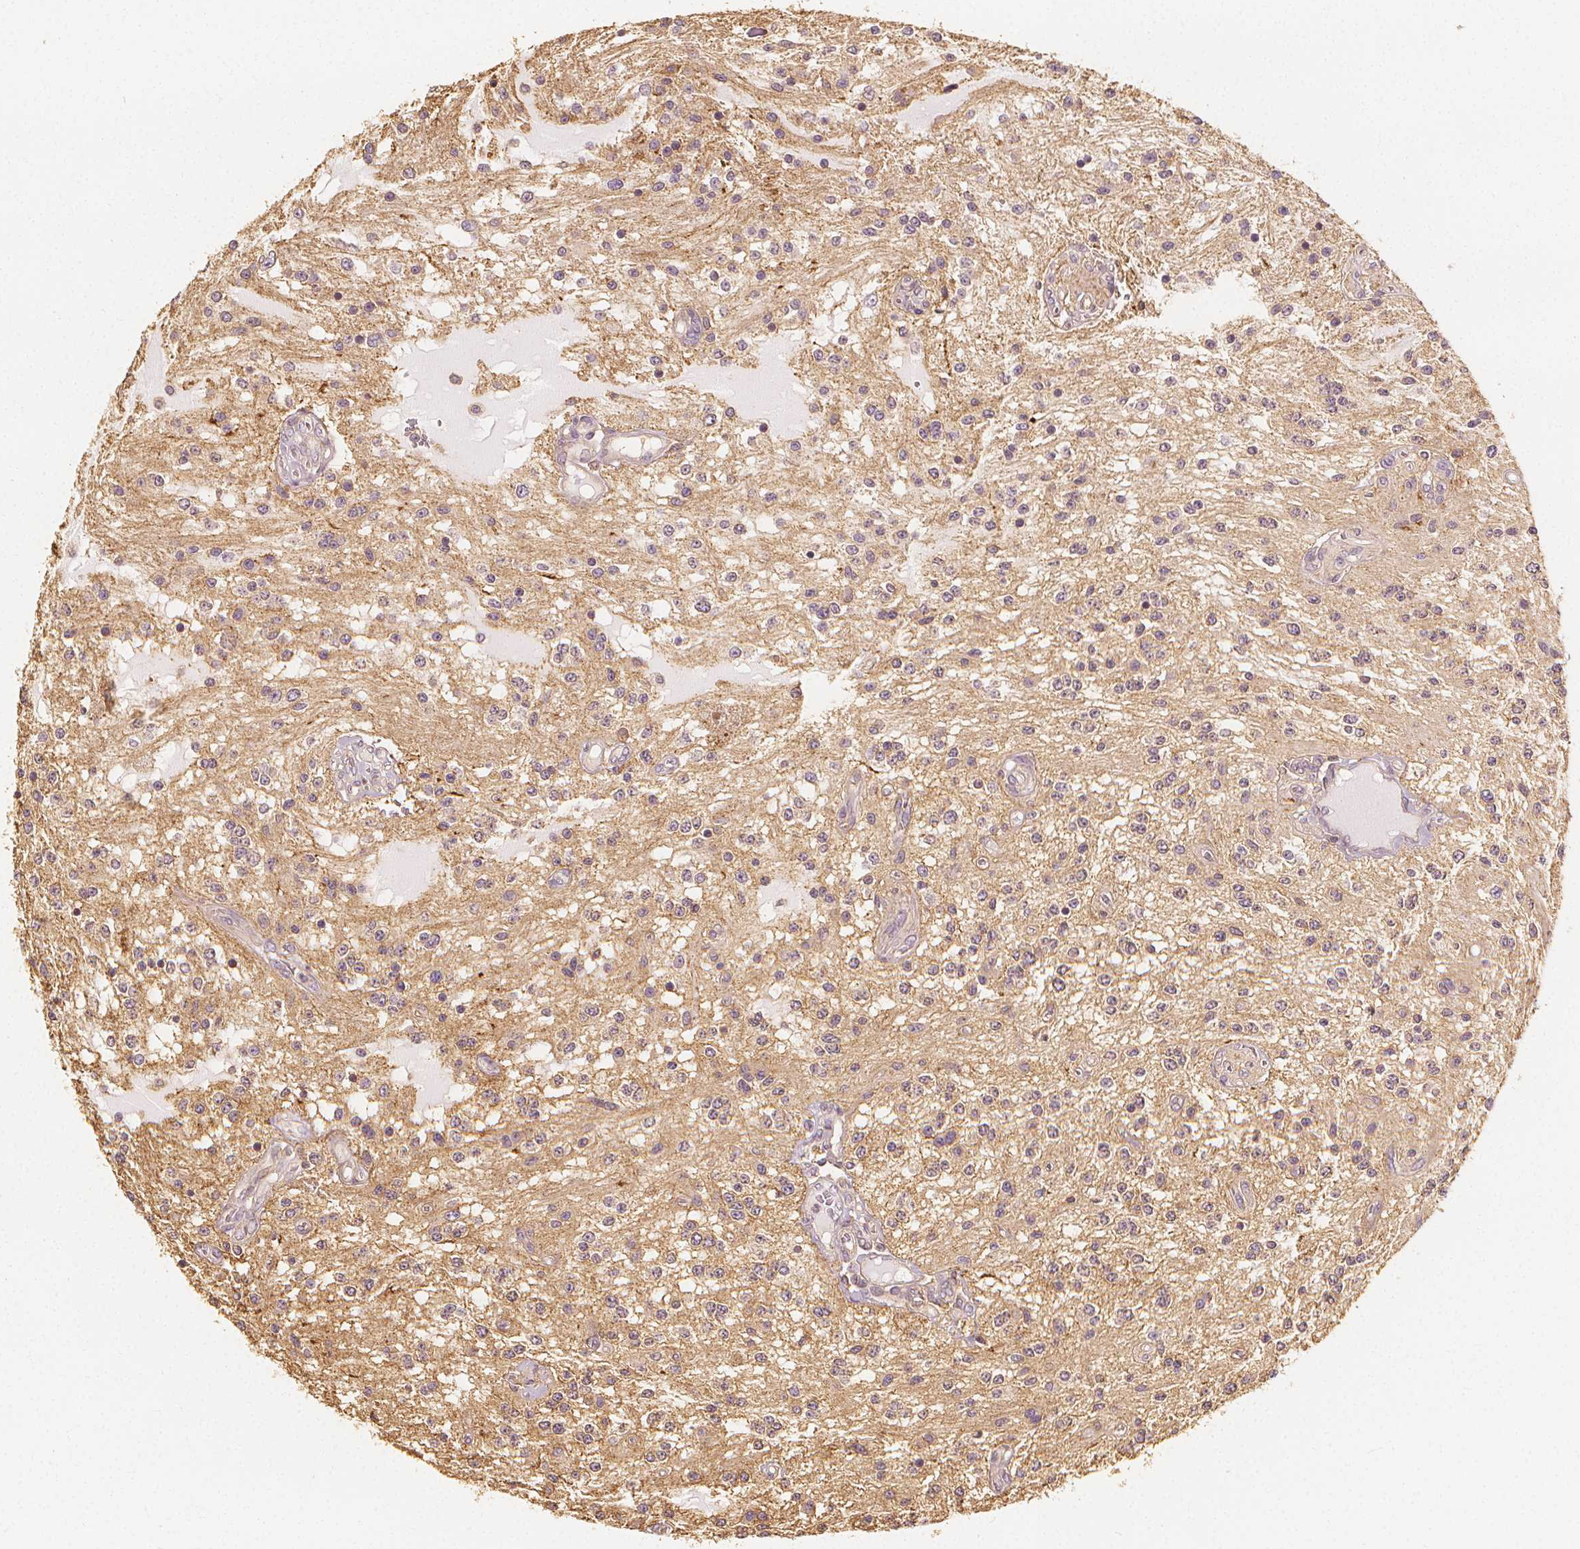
{"staining": {"intensity": "weak", "quantity": "25%-75%", "location": "cytoplasmic/membranous"}, "tissue": "glioma", "cell_type": "Tumor cells", "image_type": "cancer", "snomed": [{"axis": "morphology", "description": "Glioma, malignant, Low grade"}, {"axis": "topography", "description": "Cerebellum"}], "caption": "Brown immunohistochemical staining in human malignant low-grade glioma exhibits weak cytoplasmic/membranous expression in about 25%-75% of tumor cells.", "gene": "ARHGAP26", "patient": {"sex": "female", "age": 14}}